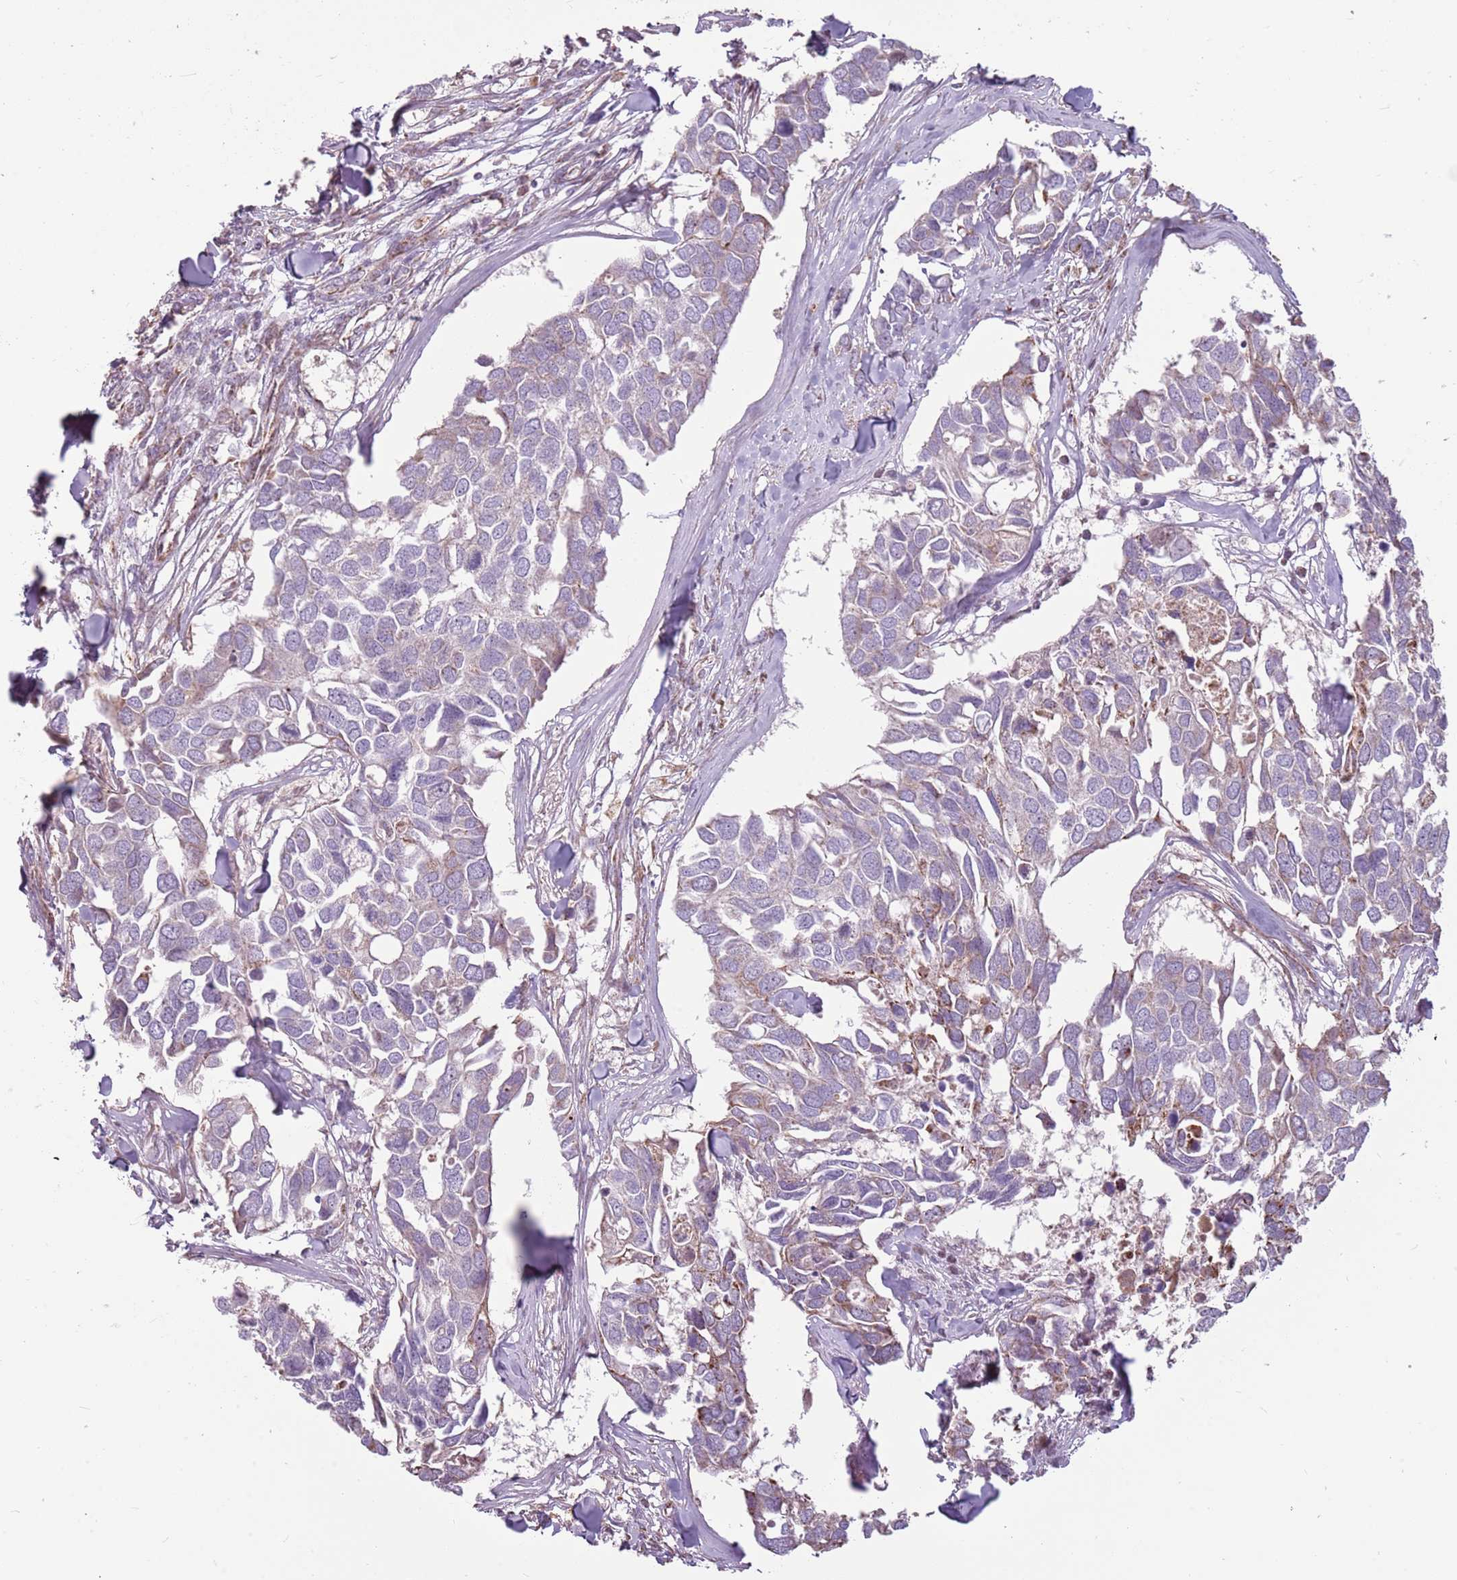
{"staining": {"intensity": "weak", "quantity": "25%-75%", "location": "cytoplasmic/membranous"}, "tissue": "breast cancer", "cell_type": "Tumor cells", "image_type": "cancer", "snomed": [{"axis": "morphology", "description": "Duct carcinoma"}, {"axis": "topography", "description": "Breast"}], "caption": "IHC micrograph of neoplastic tissue: breast cancer stained using immunohistochemistry reveals low levels of weak protein expression localized specifically in the cytoplasmic/membranous of tumor cells, appearing as a cytoplasmic/membranous brown color.", "gene": "ZNF530", "patient": {"sex": "female", "age": 83}}